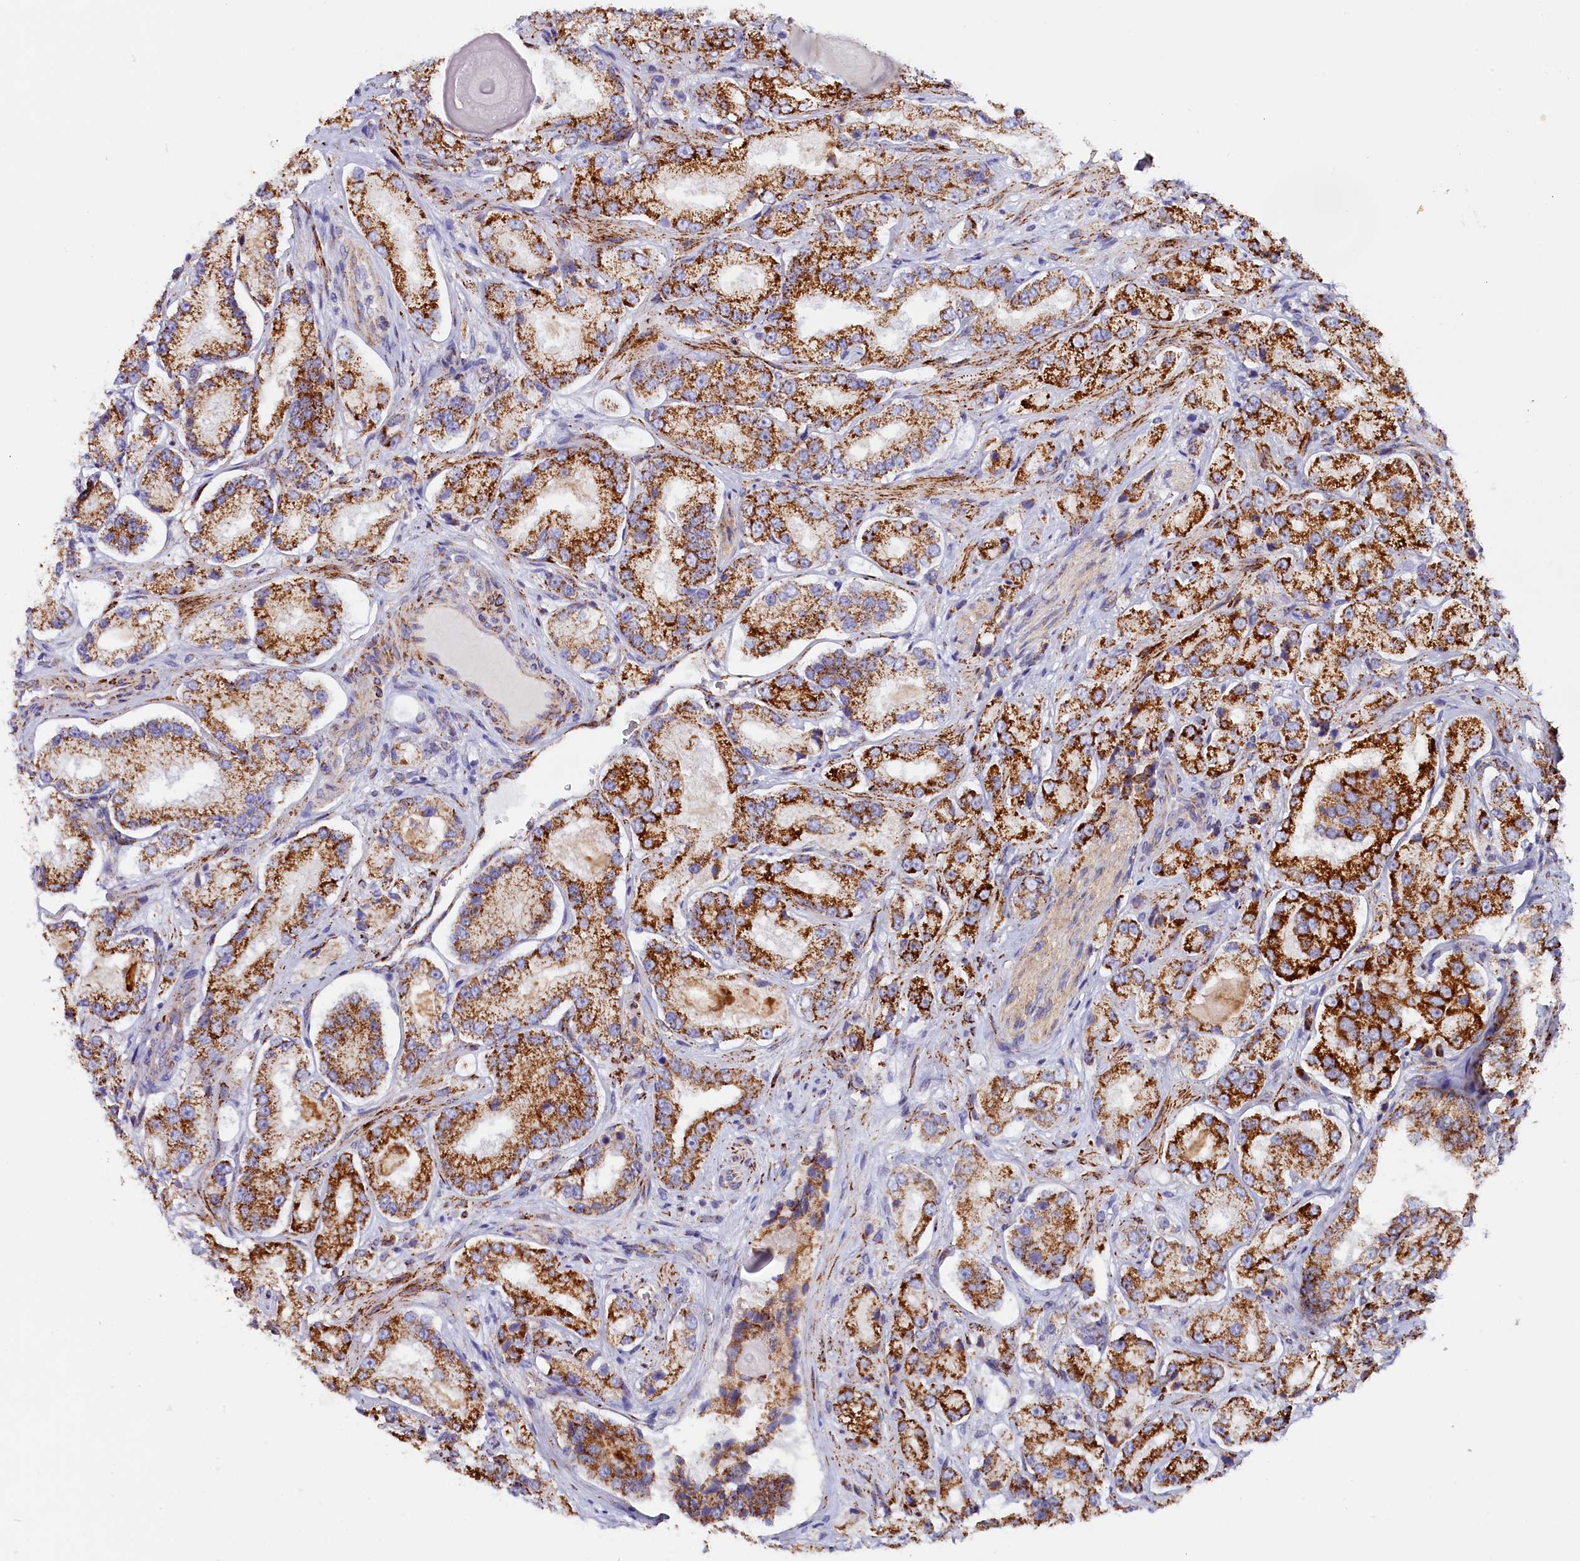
{"staining": {"intensity": "strong", "quantity": ">75%", "location": "cytoplasmic/membranous"}, "tissue": "prostate cancer", "cell_type": "Tumor cells", "image_type": "cancer", "snomed": [{"axis": "morphology", "description": "Adenocarcinoma, High grade"}, {"axis": "topography", "description": "Prostate"}], "caption": "IHC image of neoplastic tissue: adenocarcinoma (high-grade) (prostate) stained using immunohistochemistry demonstrates high levels of strong protein expression localized specifically in the cytoplasmic/membranous of tumor cells, appearing as a cytoplasmic/membranous brown color.", "gene": "AKTIP", "patient": {"sex": "male", "age": 64}}